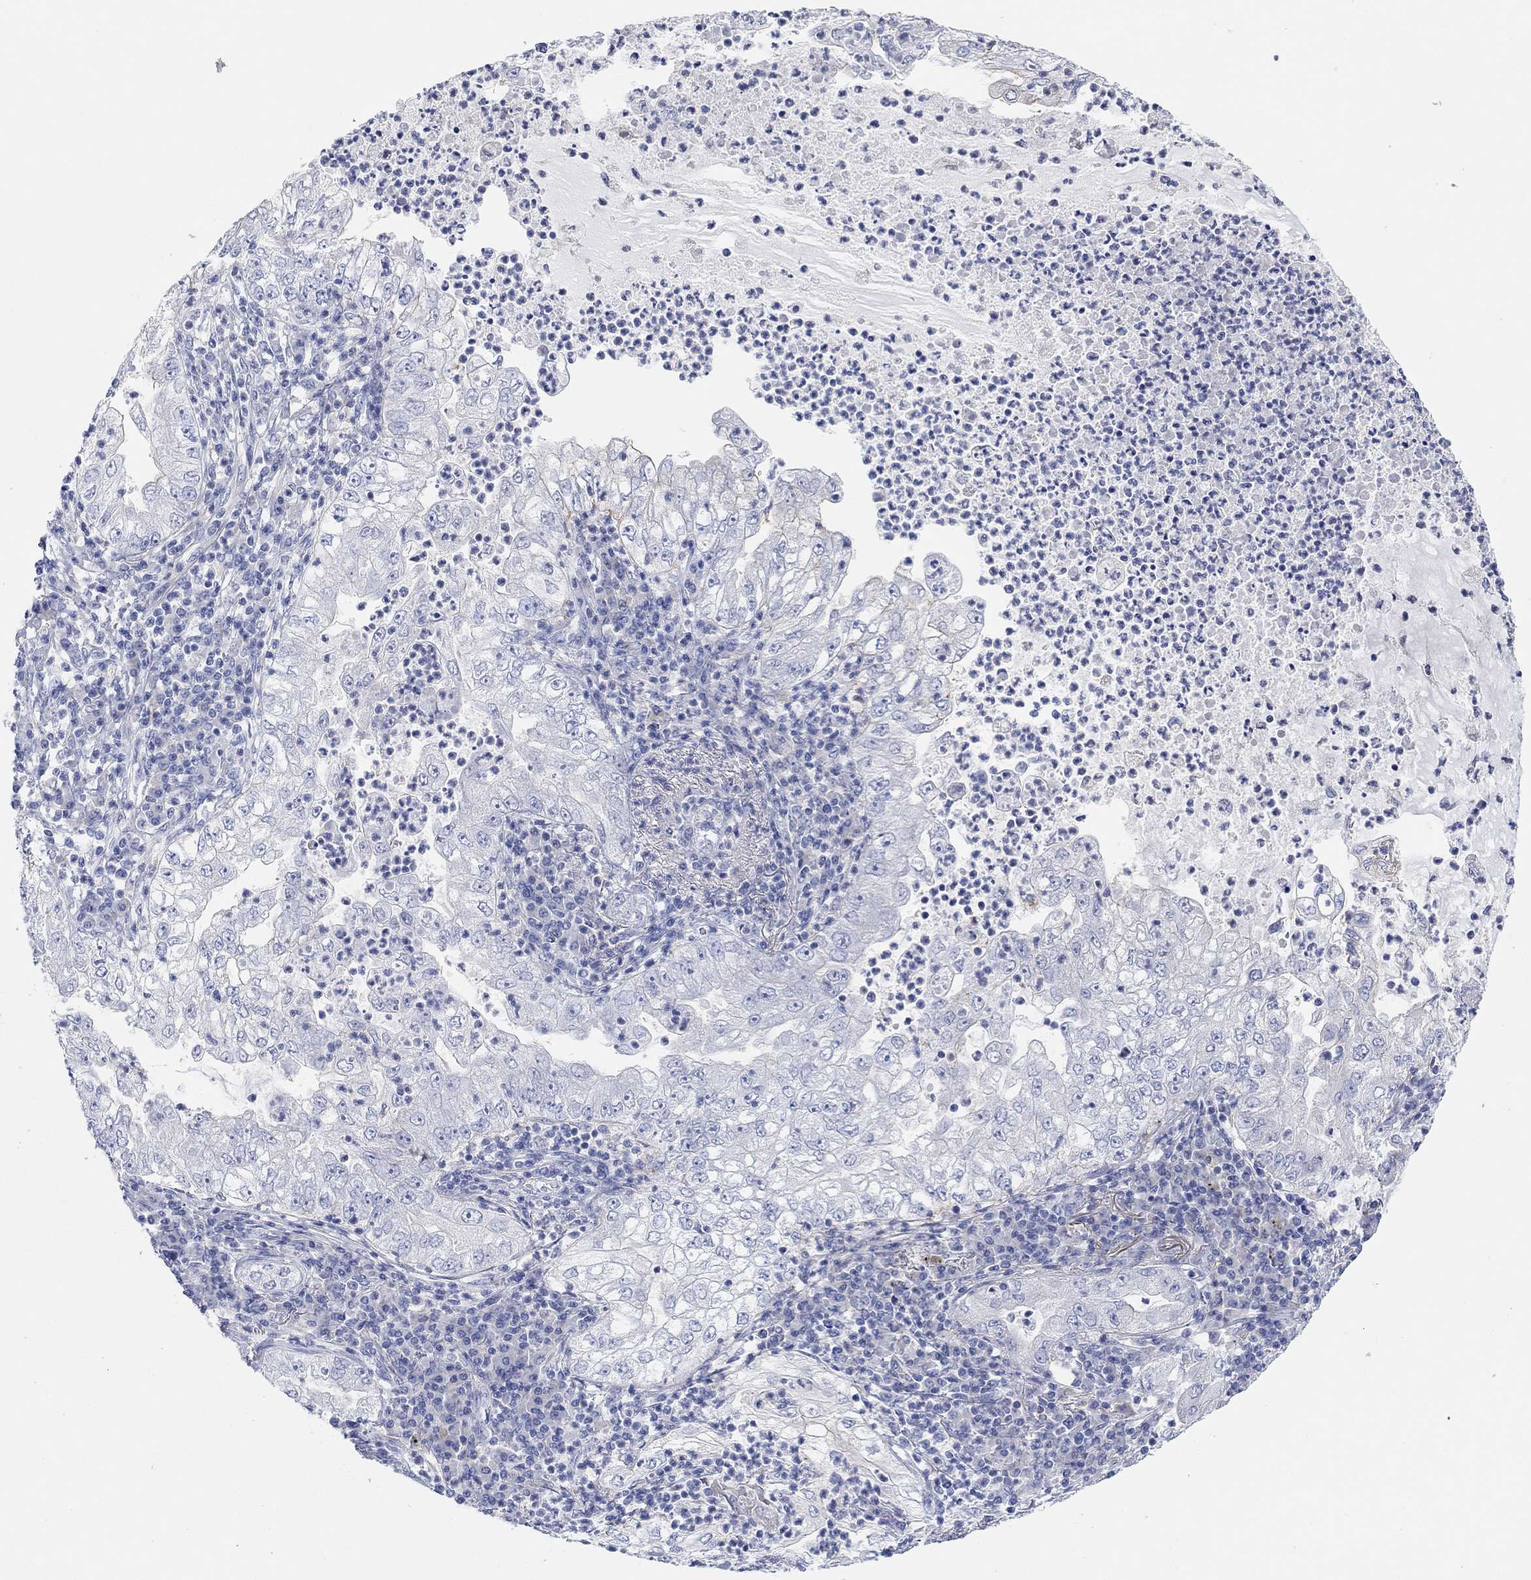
{"staining": {"intensity": "negative", "quantity": "none", "location": "none"}, "tissue": "lung cancer", "cell_type": "Tumor cells", "image_type": "cancer", "snomed": [{"axis": "morphology", "description": "Adenocarcinoma, NOS"}, {"axis": "topography", "description": "Lung"}], "caption": "Immunohistochemistry micrograph of neoplastic tissue: adenocarcinoma (lung) stained with DAB (3,3'-diaminobenzidine) reveals no significant protein staining in tumor cells.", "gene": "RGS1", "patient": {"sex": "female", "age": 73}}